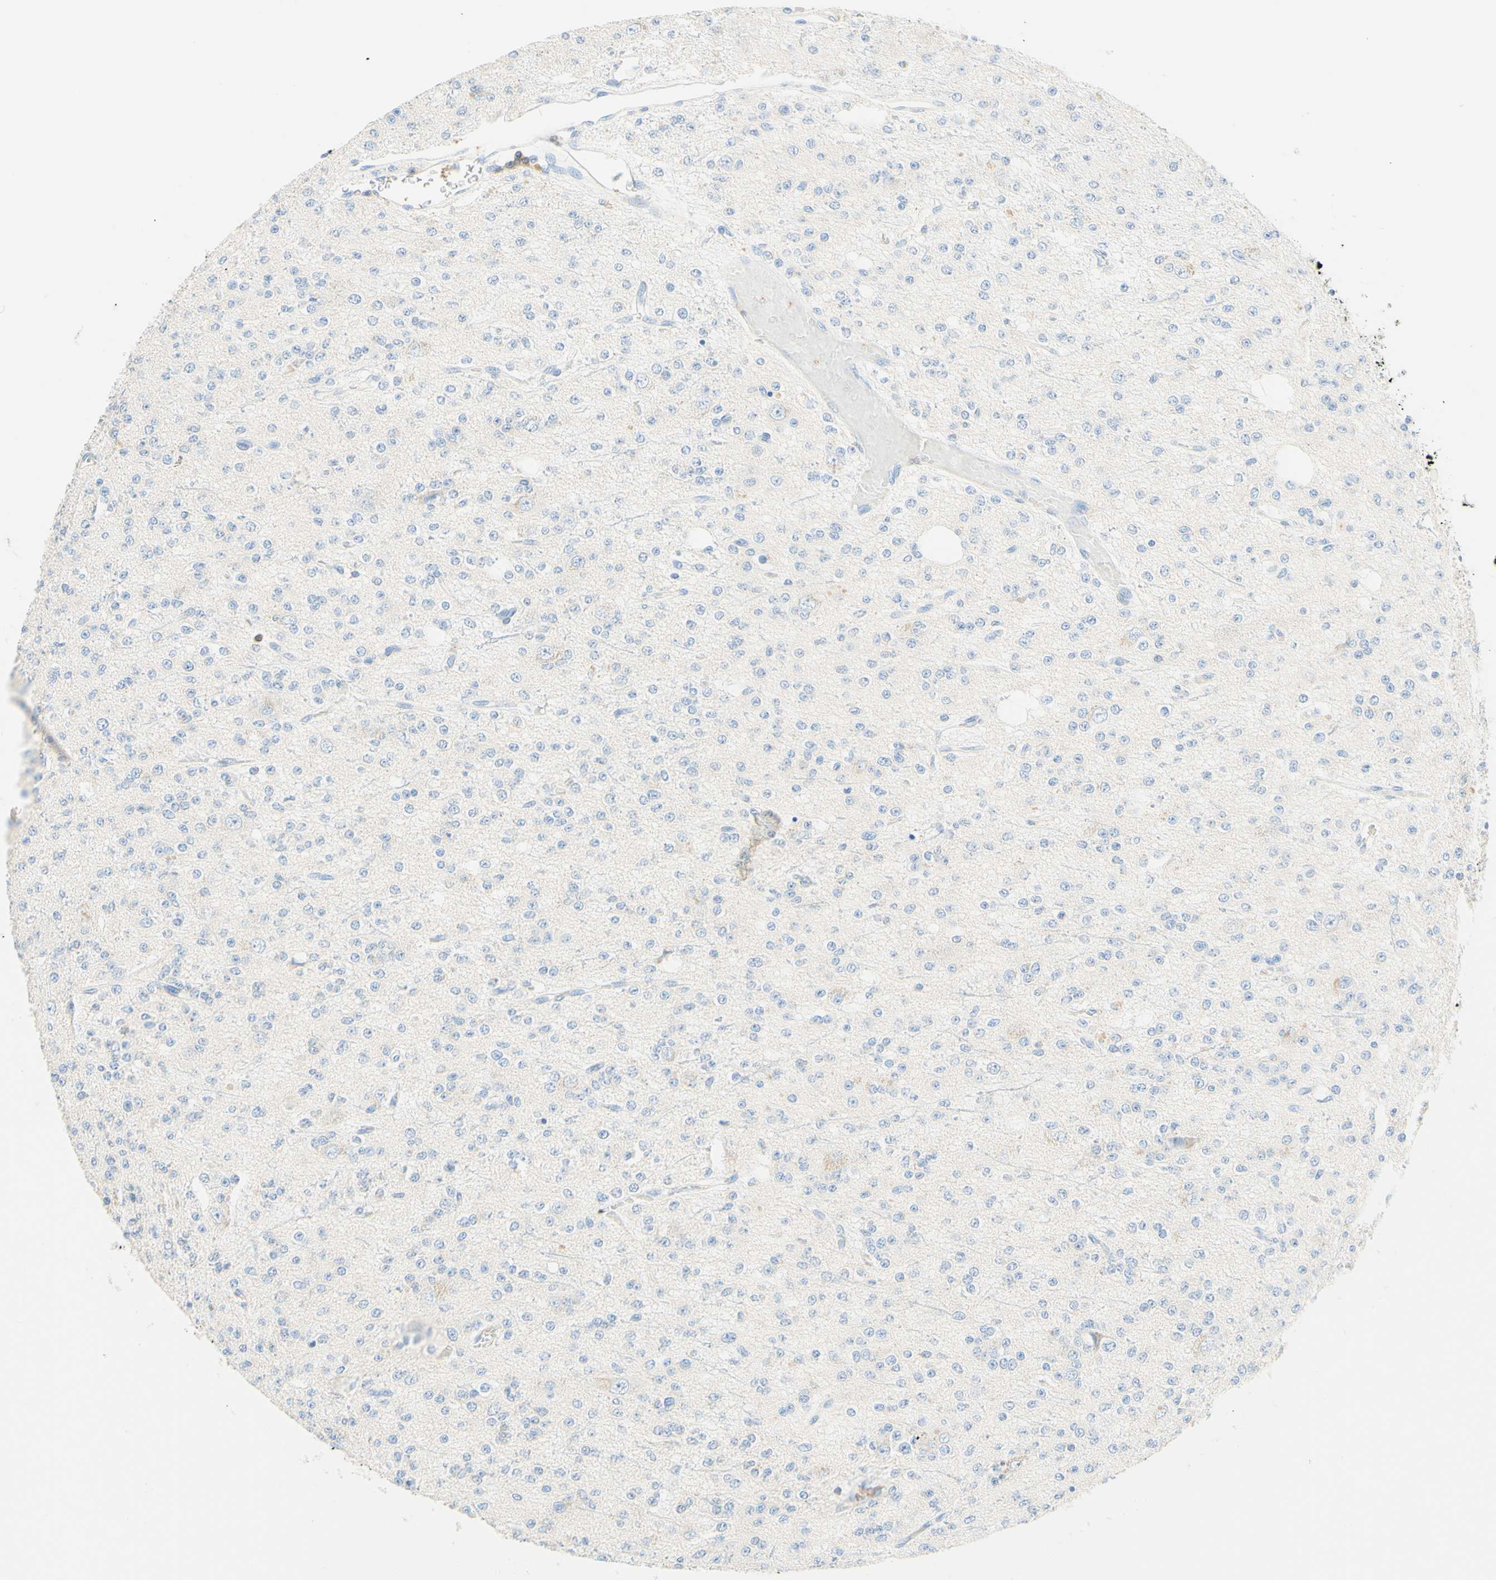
{"staining": {"intensity": "negative", "quantity": "none", "location": "none"}, "tissue": "glioma", "cell_type": "Tumor cells", "image_type": "cancer", "snomed": [{"axis": "morphology", "description": "Glioma, malignant, Low grade"}, {"axis": "topography", "description": "Brain"}], "caption": "DAB (3,3'-diaminobenzidine) immunohistochemical staining of malignant glioma (low-grade) exhibits no significant positivity in tumor cells. The staining is performed using DAB (3,3'-diaminobenzidine) brown chromogen with nuclei counter-stained in using hematoxylin.", "gene": "LAT", "patient": {"sex": "male", "age": 38}}